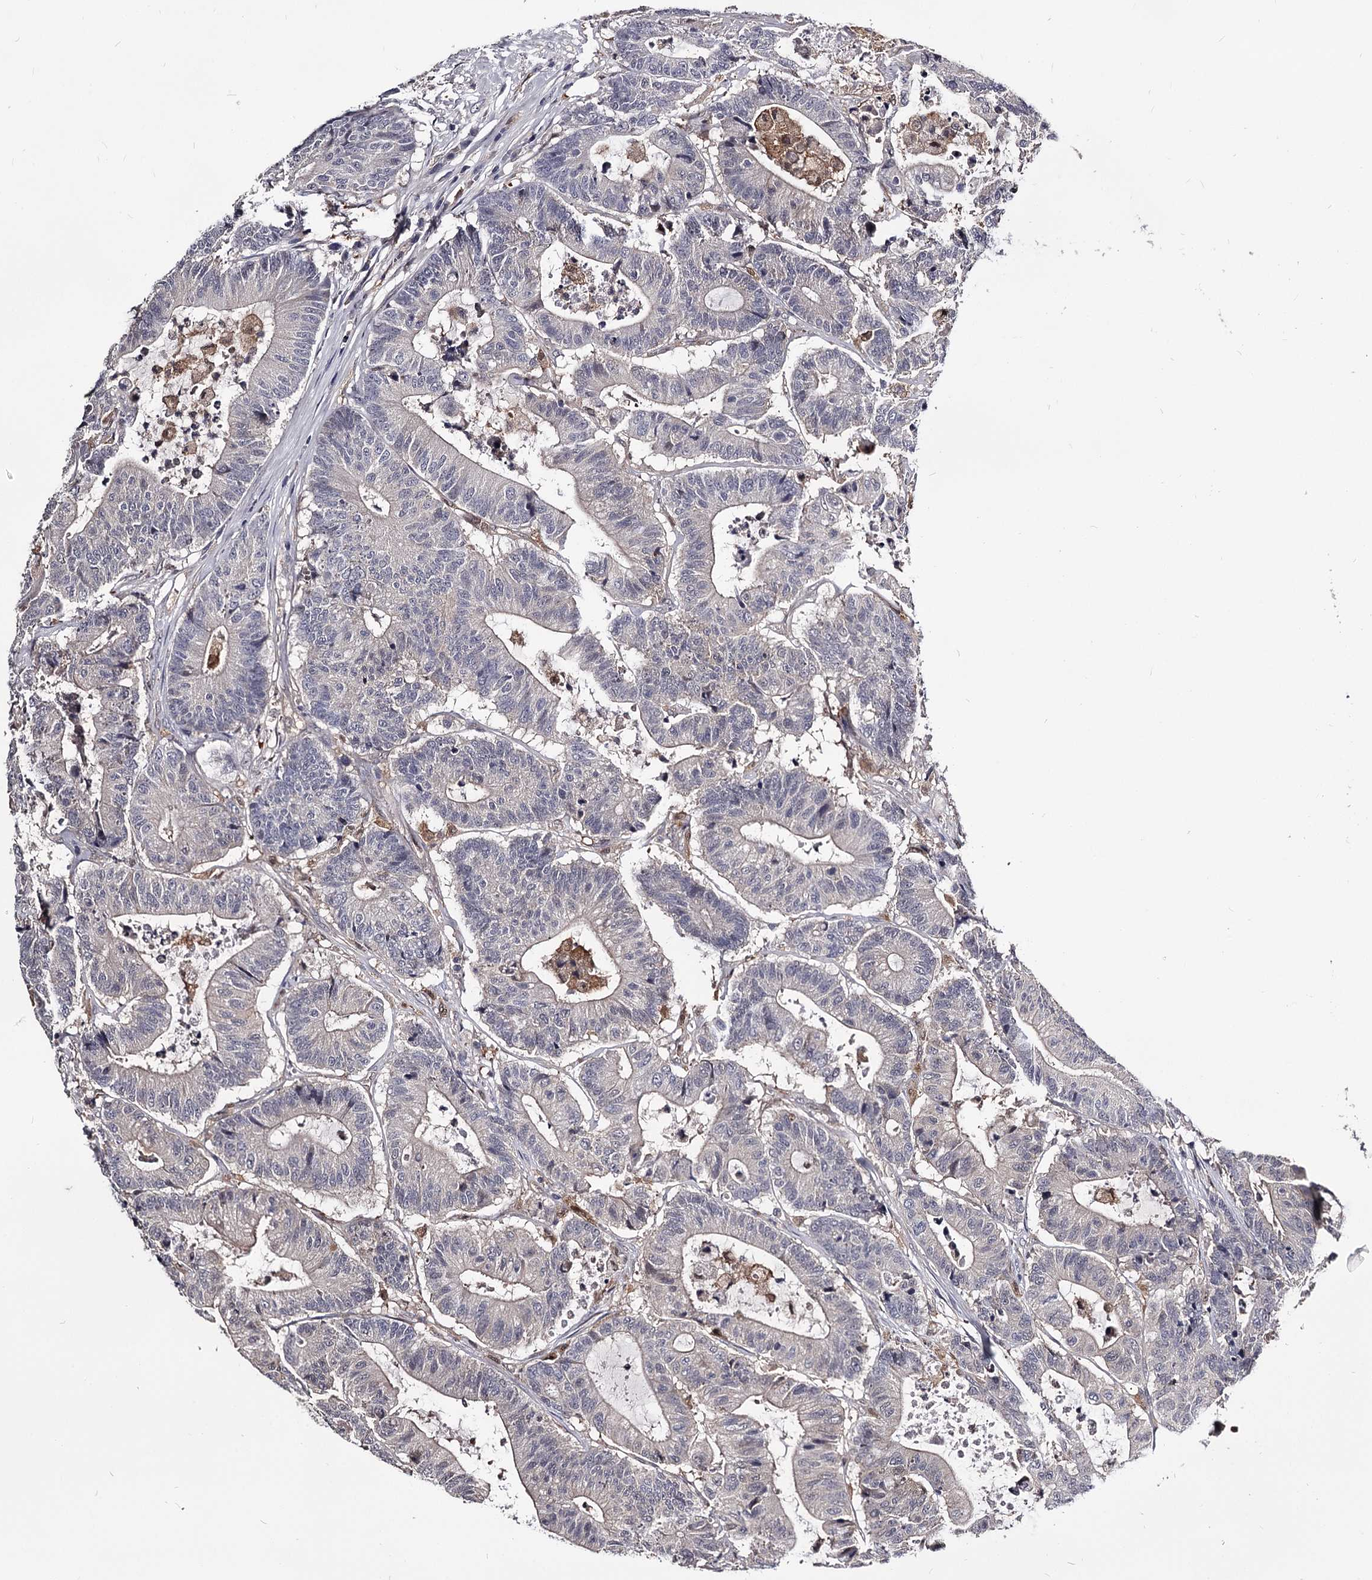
{"staining": {"intensity": "negative", "quantity": "none", "location": "none"}, "tissue": "colorectal cancer", "cell_type": "Tumor cells", "image_type": "cancer", "snomed": [{"axis": "morphology", "description": "Adenocarcinoma, NOS"}, {"axis": "topography", "description": "Colon"}], "caption": "Immunohistochemistry micrograph of neoplastic tissue: human colorectal cancer (adenocarcinoma) stained with DAB (3,3'-diaminobenzidine) demonstrates no significant protein positivity in tumor cells.", "gene": "GSTO1", "patient": {"sex": "female", "age": 84}}